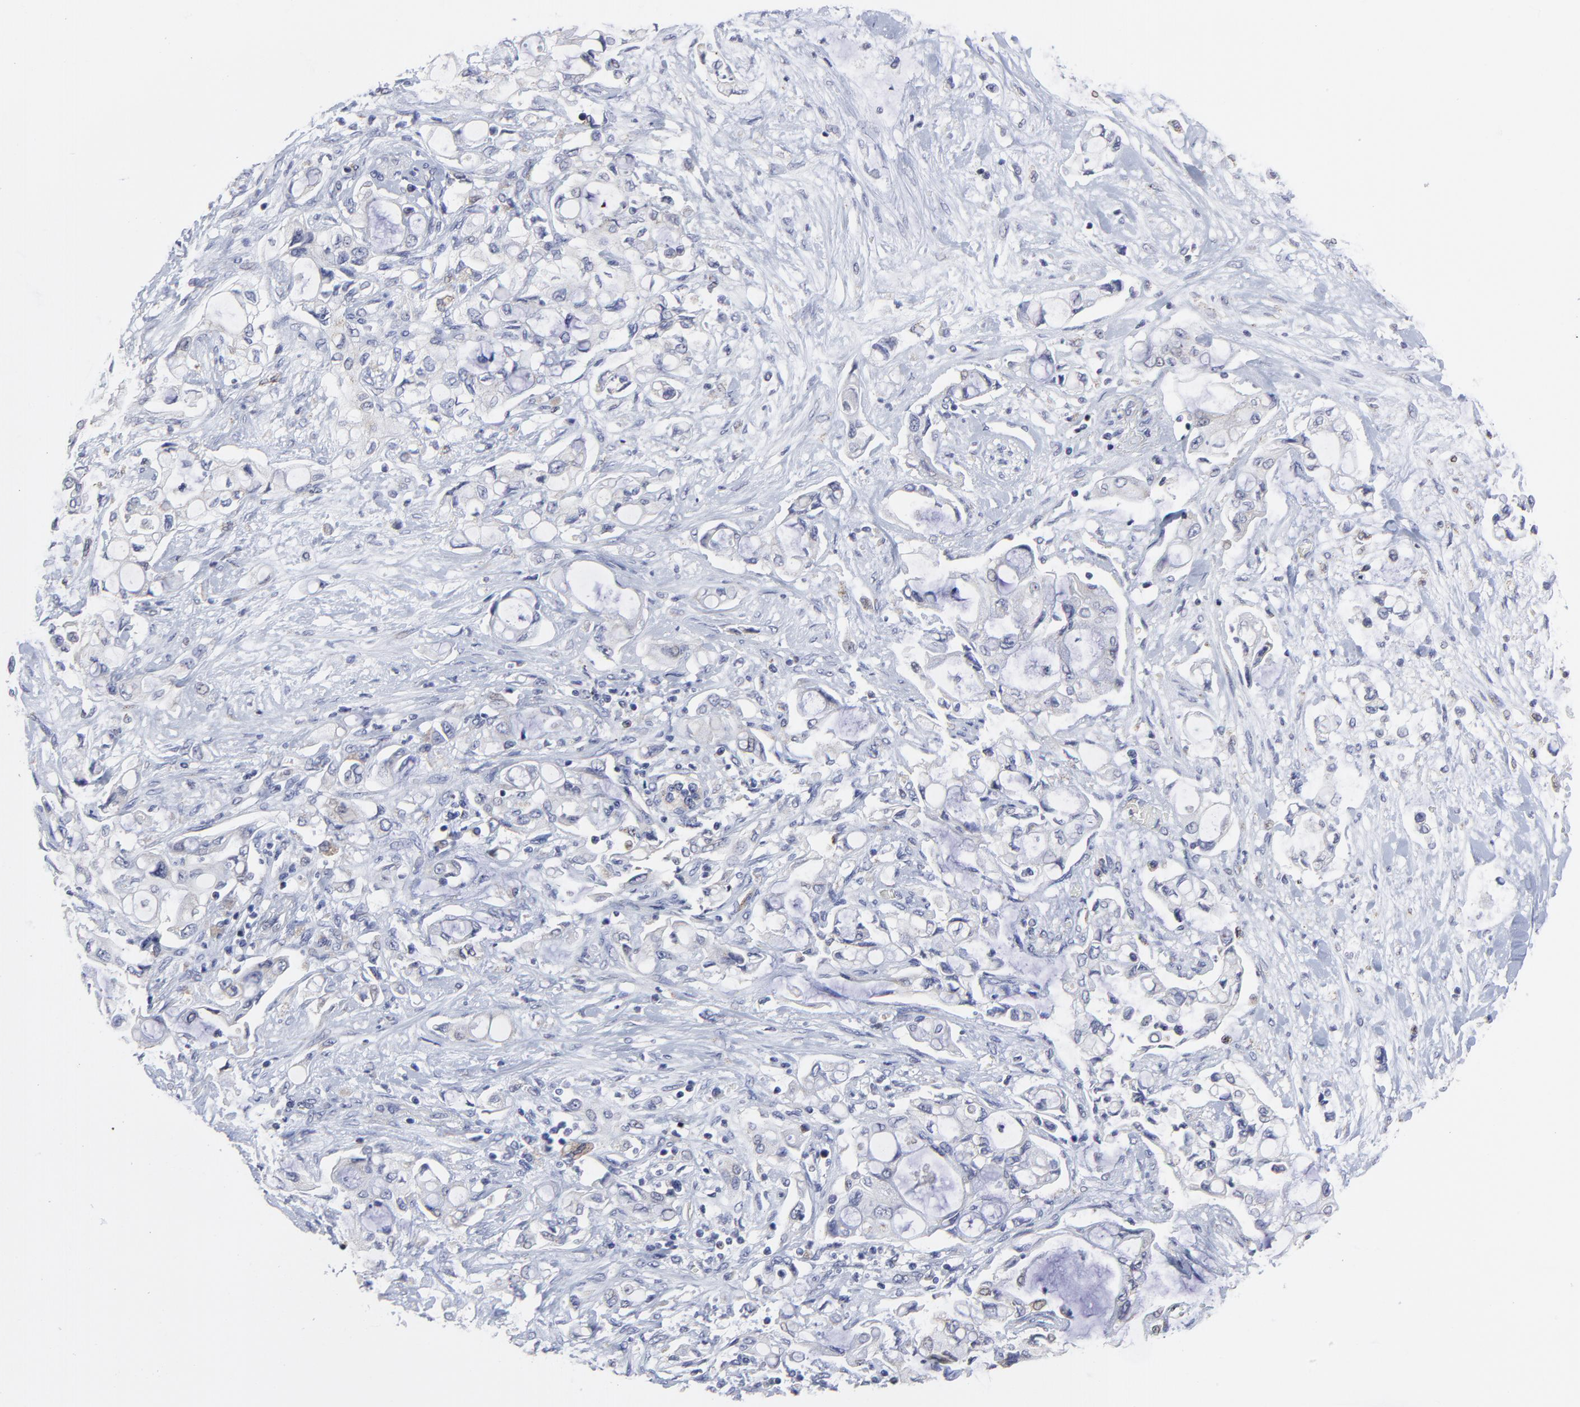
{"staining": {"intensity": "negative", "quantity": "none", "location": "none"}, "tissue": "pancreatic cancer", "cell_type": "Tumor cells", "image_type": "cancer", "snomed": [{"axis": "morphology", "description": "Adenocarcinoma, NOS"}, {"axis": "topography", "description": "Pancreas"}], "caption": "High power microscopy image of an IHC histopathology image of adenocarcinoma (pancreatic), revealing no significant staining in tumor cells.", "gene": "NCAPH", "patient": {"sex": "female", "age": 70}}